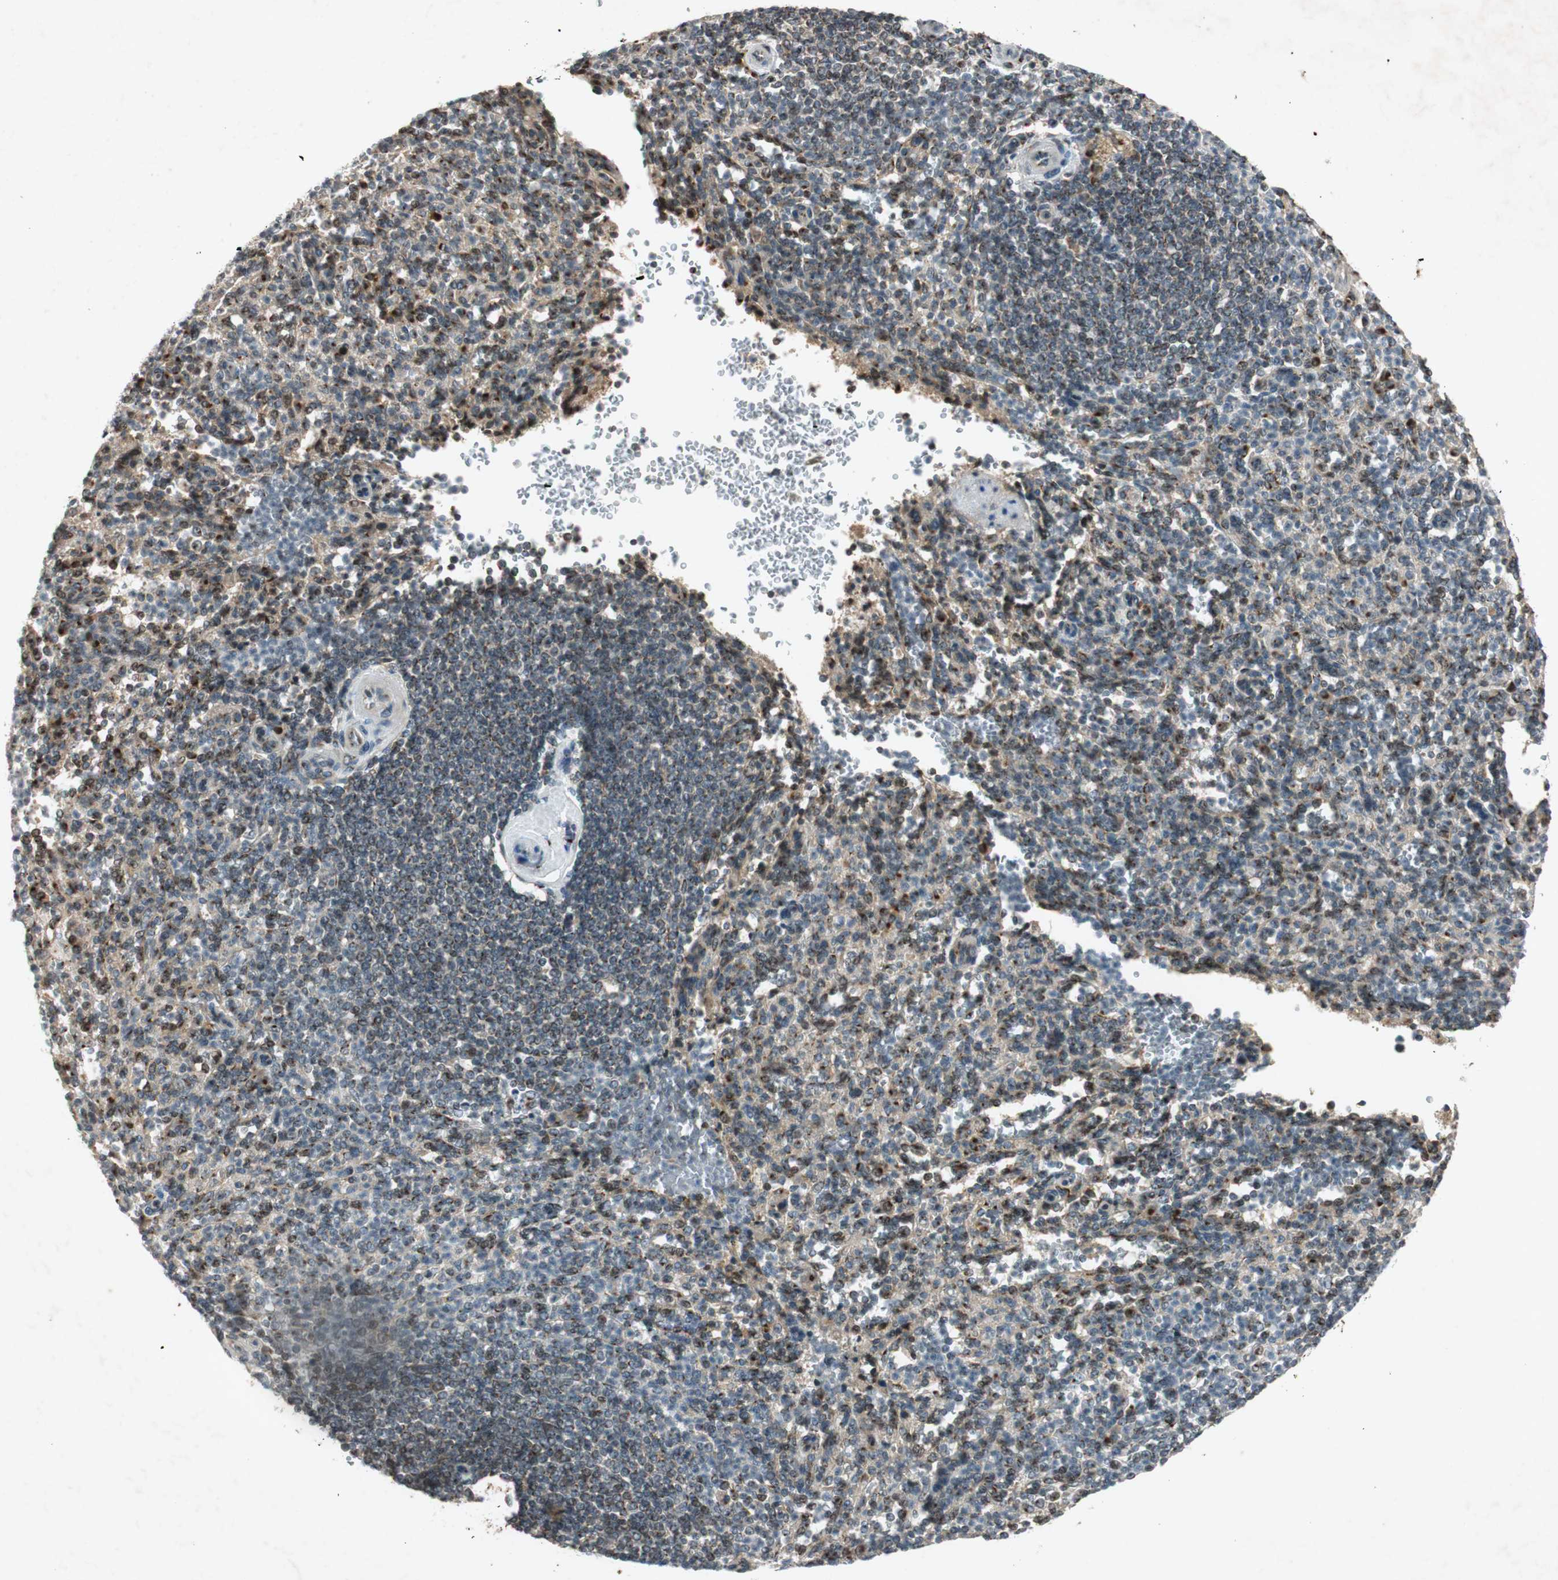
{"staining": {"intensity": "moderate", "quantity": ">75%", "location": "cytoplasmic/membranous"}, "tissue": "spleen", "cell_type": "Cells in red pulp", "image_type": "normal", "snomed": [{"axis": "morphology", "description": "Normal tissue, NOS"}, {"axis": "topography", "description": "Spleen"}], "caption": "Immunohistochemistry (IHC) (DAB (3,3'-diaminobenzidine)) staining of normal spleen displays moderate cytoplasmic/membranous protein staining in approximately >75% of cells in red pulp.", "gene": "NEO1", "patient": {"sex": "female", "age": 74}}